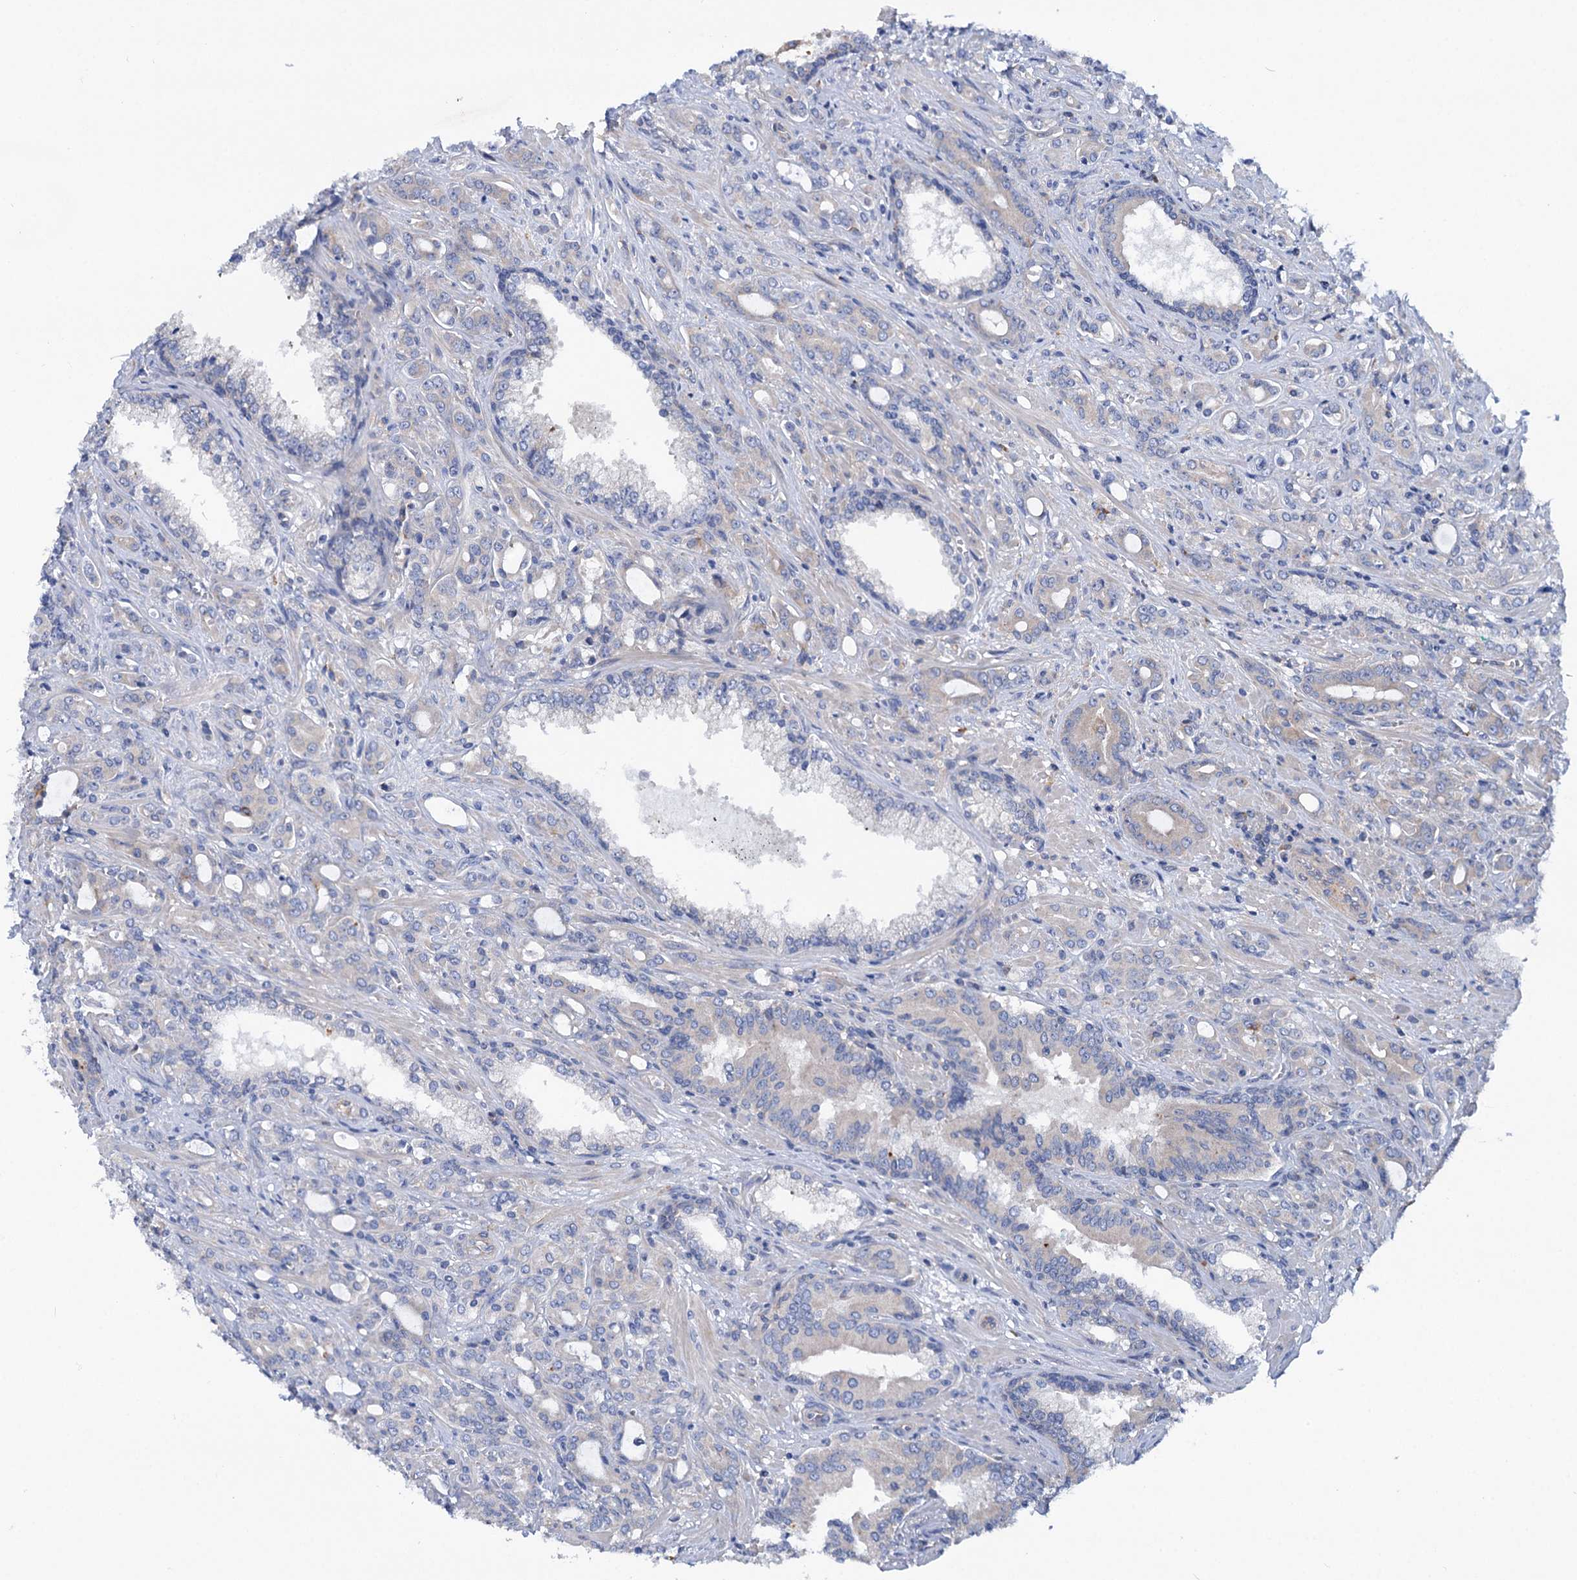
{"staining": {"intensity": "negative", "quantity": "none", "location": "none"}, "tissue": "prostate cancer", "cell_type": "Tumor cells", "image_type": "cancer", "snomed": [{"axis": "morphology", "description": "Adenocarcinoma, High grade"}, {"axis": "topography", "description": "Prostate"}], "caption": "This is an immunohistochemistry (IHC) histopathology image of prostate cancer. There is no positivity in tumor cells.", "gene": "TRIM55", "patient": {"sex": "male", "age": 72}}